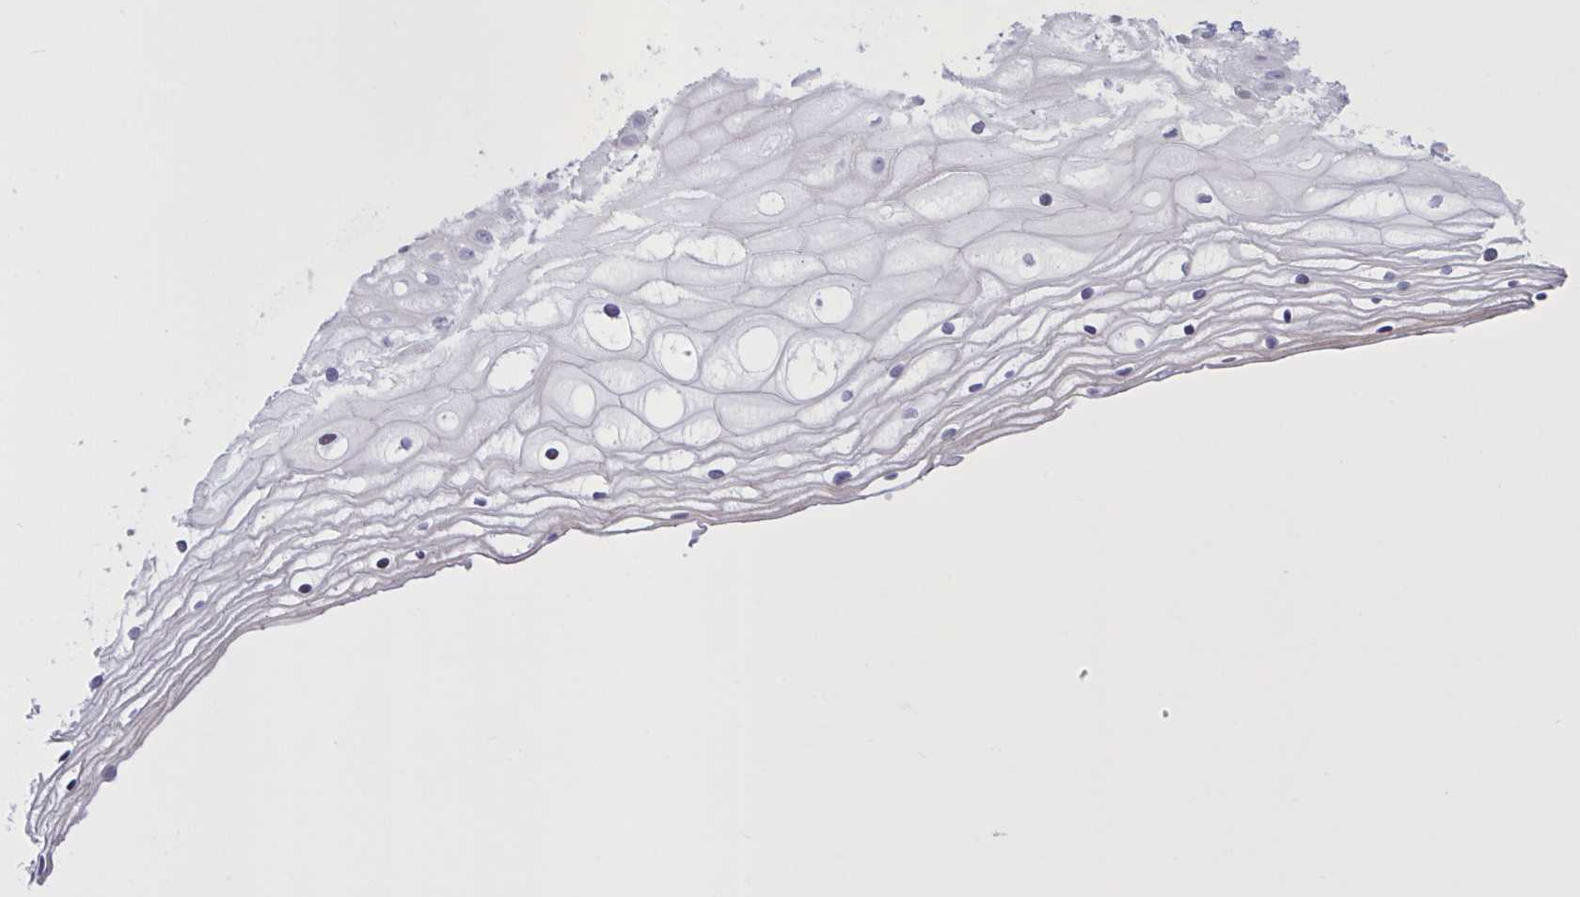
{"staining": {"intensity": "negative", "quantity": "none", "location": "none"}, "tissue": "cervix", "cell_type": "Glandular cells", "image_type": "normal", "snomed": [{"axis": "morphology", "description": "Normal tissue, NOS"}, {"axis": "topography", "description": "Cervix"}], "caption": "IHC micrograph of normal cervix stained for a protein (brown), which displays no positivity in glandular cells.", "gene": "MRGPRX2", "patient": {"sex": "female", "age": 36}}